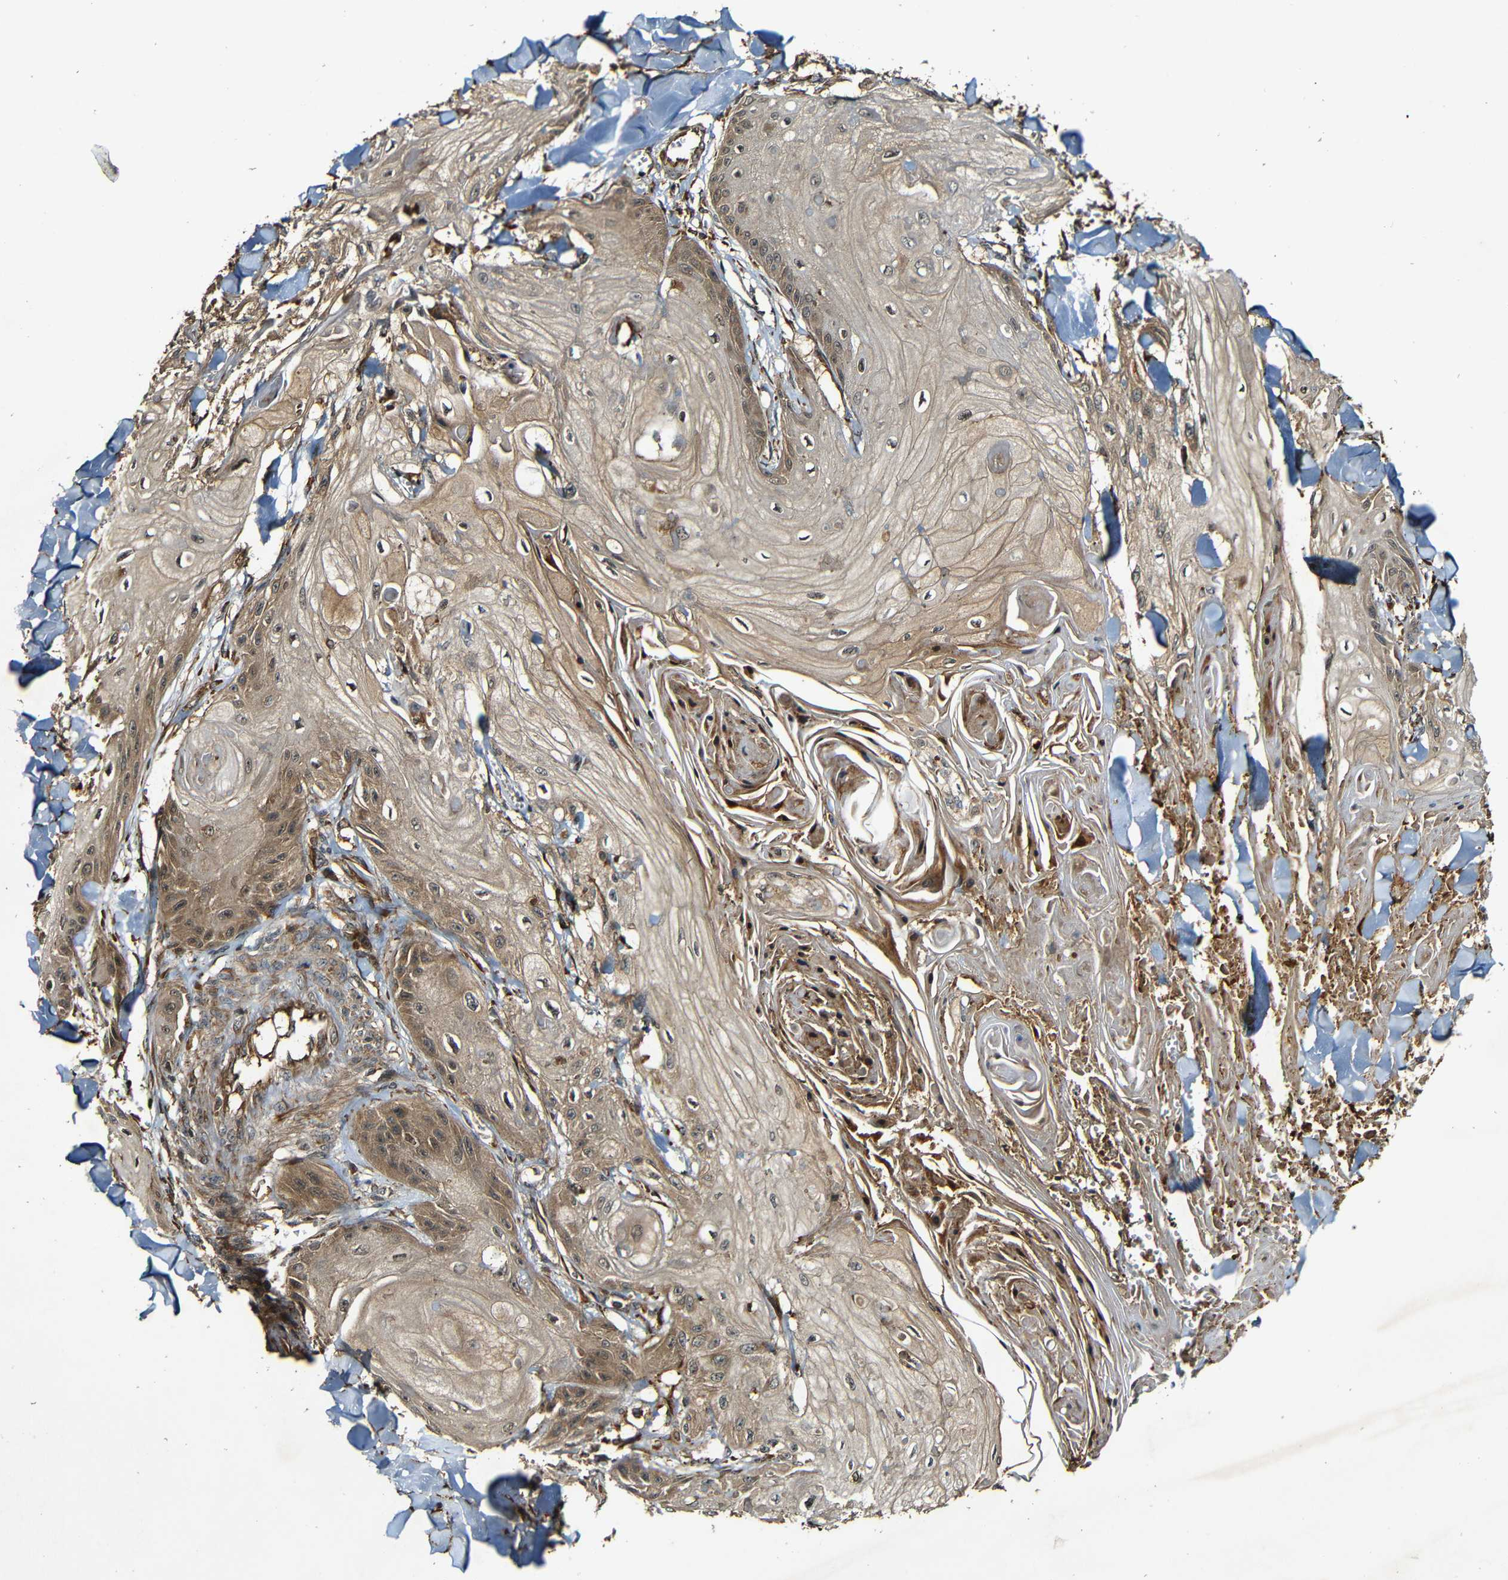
{"staining": {"intensity": "moderate", "quantity": ">75%", "location": "cytoplasmic/membranous"}, "tissue": "skin cancer", "cell_type": "Tumor cells", "image_type": "cancer", "snomed": [{"axis": "morphology", "description": "Squamous cell carcinoma, NOS"}, {"axis": "topography", "description": "Skin"}], "caption": "The micrograph exhibits staining of squamous cell carcinoma (skin), revealing moderate cytoplasmic/membranous protein expression (brown color) within tumor cells.", "gene": "CASP8", "patient": {"sex": "male", "age": 74}}